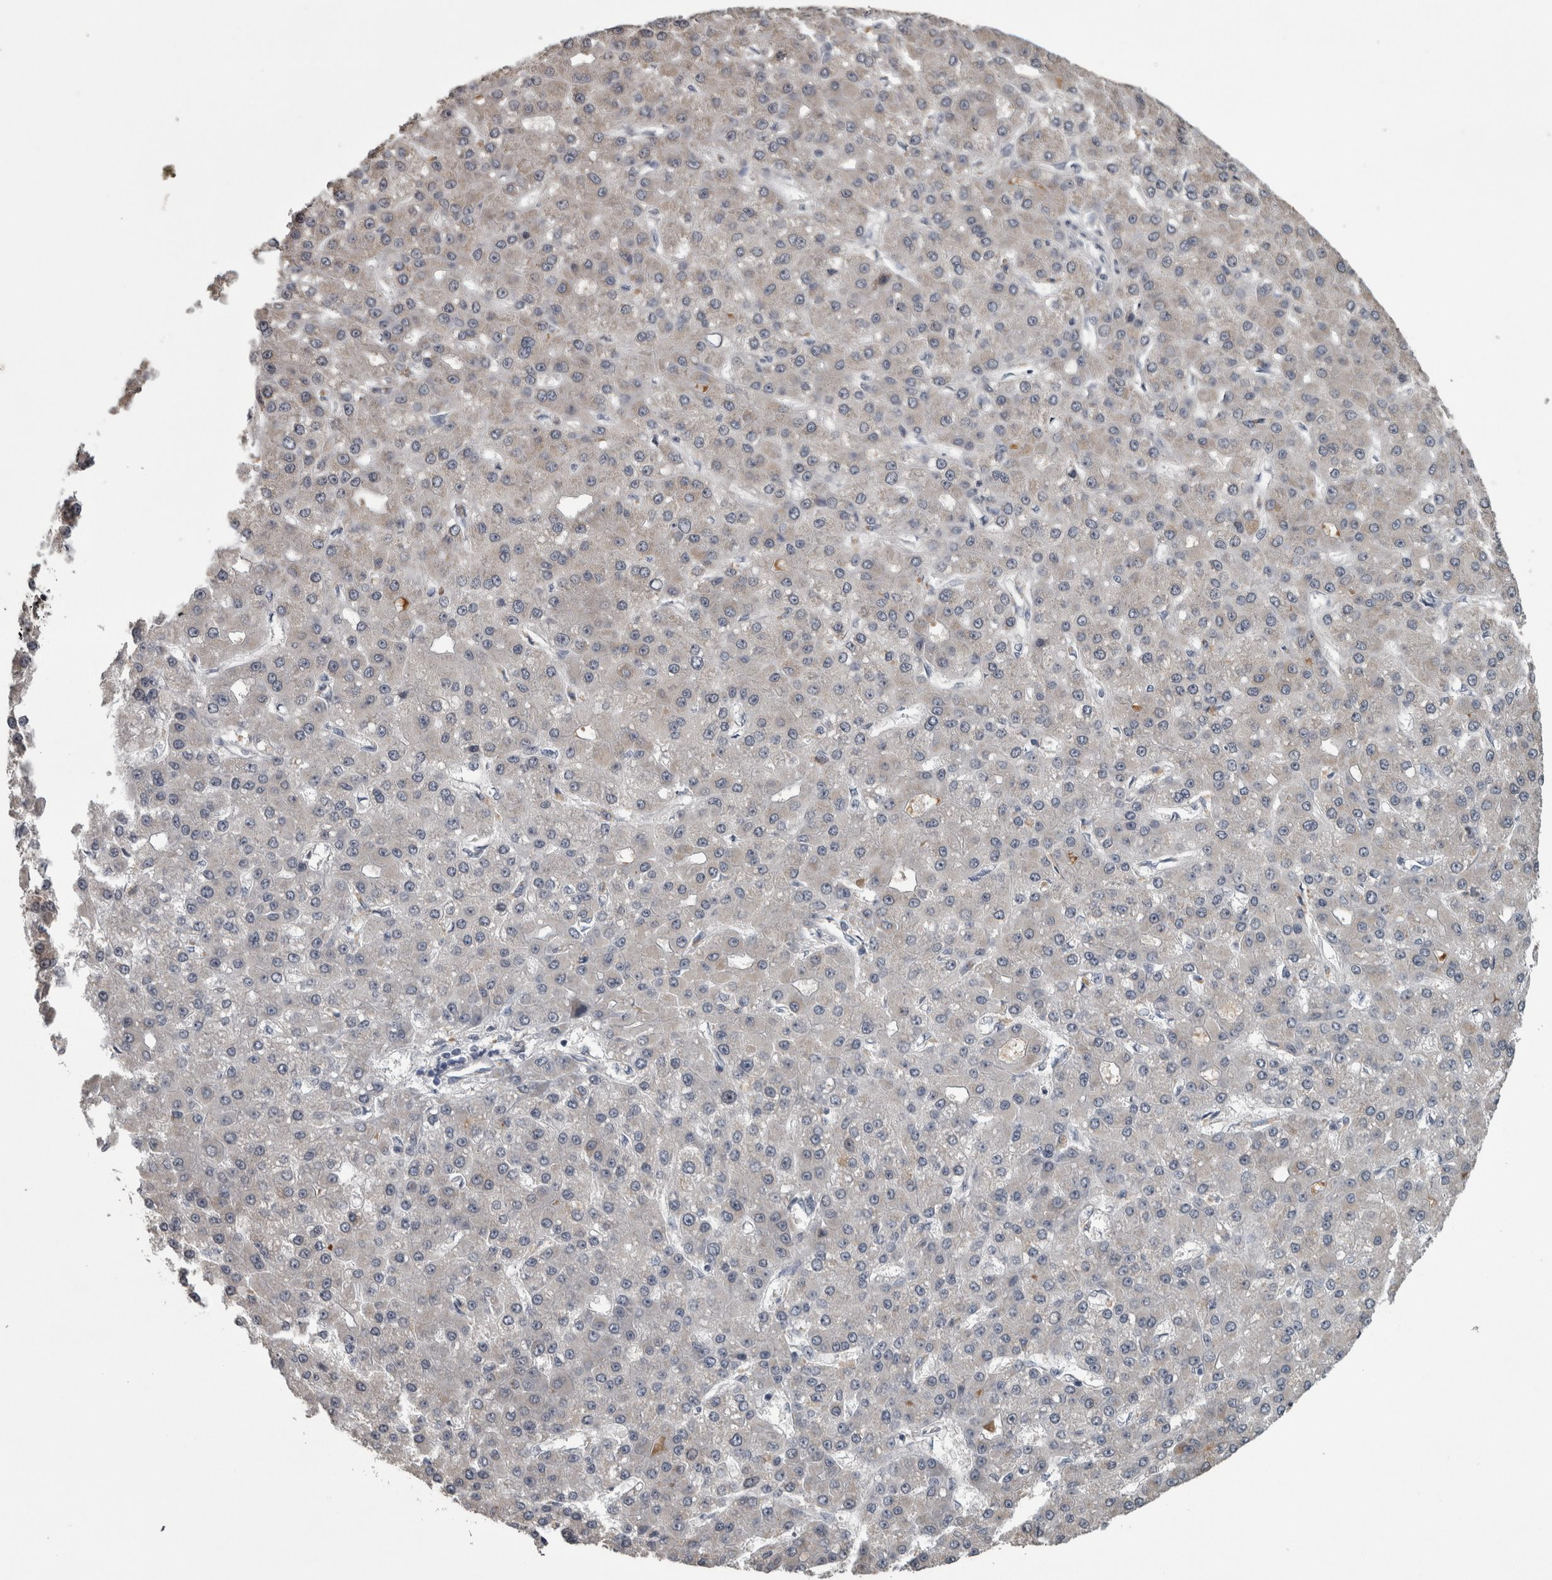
{"staining": {"intensity": "negative", "quantity": "none", "location": "none"}, "tissue": "liver cancer", "cell_type": "Tumor cells", "image_type": "cancer", "snomed": [{"axis": "morphology", "description": "Carcinoma, Hepatocellular, NOS"}, {"axis": "topography", "description": "Liver"}], "caption": "High power microscopy photomicrograph of an immunohistochemistry (IHC) photomicrograph of liver cancer (hepatocellular carcinoma), revealing no significant expression in tumor cells.", "gene": "DBT", "patient": {"sex": "male", "age": 67}}